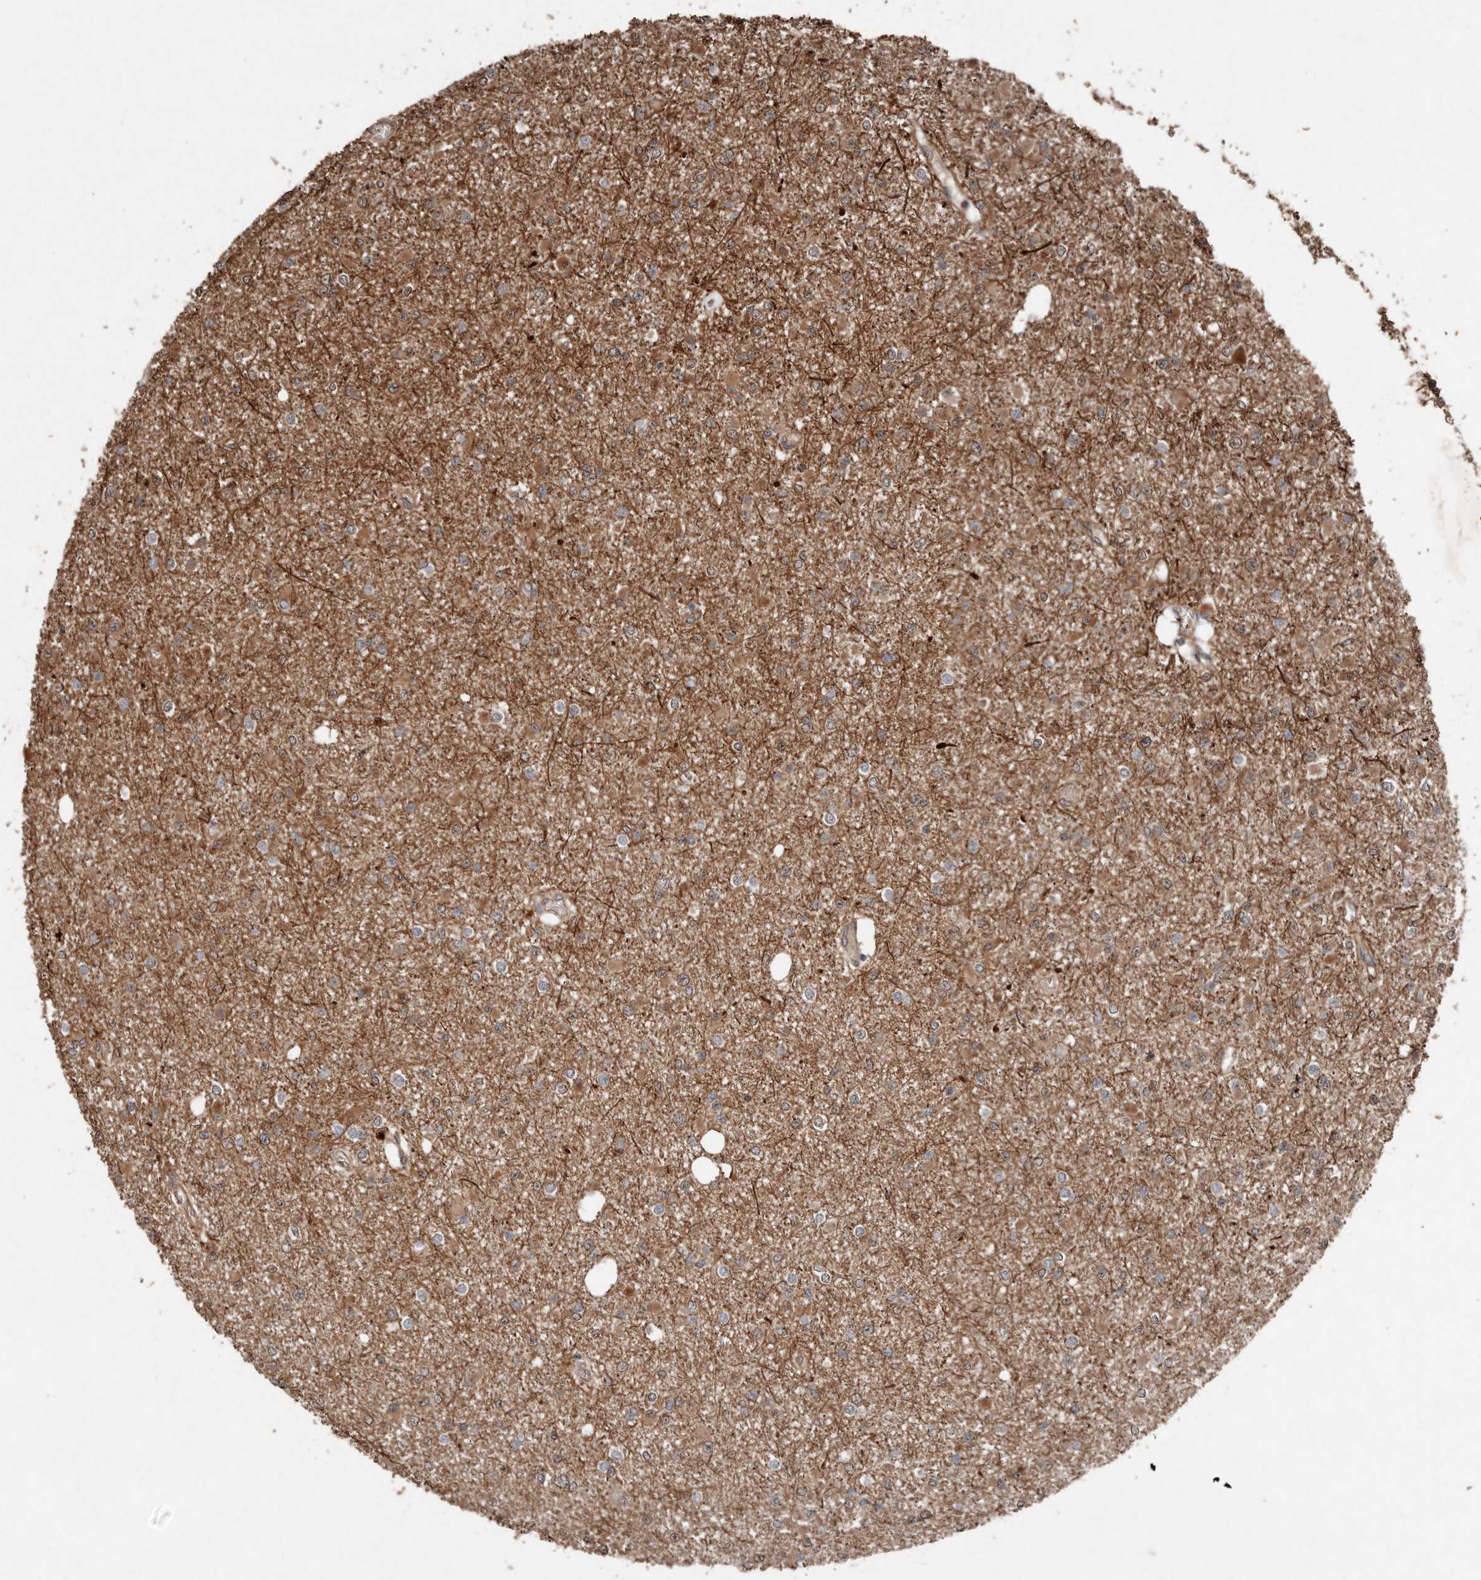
{"staining": {"intensity": "moderate", "quantity": "25%-75%", "location": "cytoplasmic/membranous"}, "tissue": "glioma", "cell_type": "Tumor cells", "image_type": "cancer", "snomed": [{"axis": "morphology", "description": "Glioma, malignant, Low grade"}, {"axis": "topography", "description": "Brain"}], "caption": "An immunohistochemistry (IHC) histopathology image of neoplastic tissue is shown. Protein staining in brown highlights moderate cytoplasmic/membranous positivity in low-grade glioma (malignant) within tumor cells.", "gene": "DIP2C", "patient": {"sex": "female", "age": 22}}